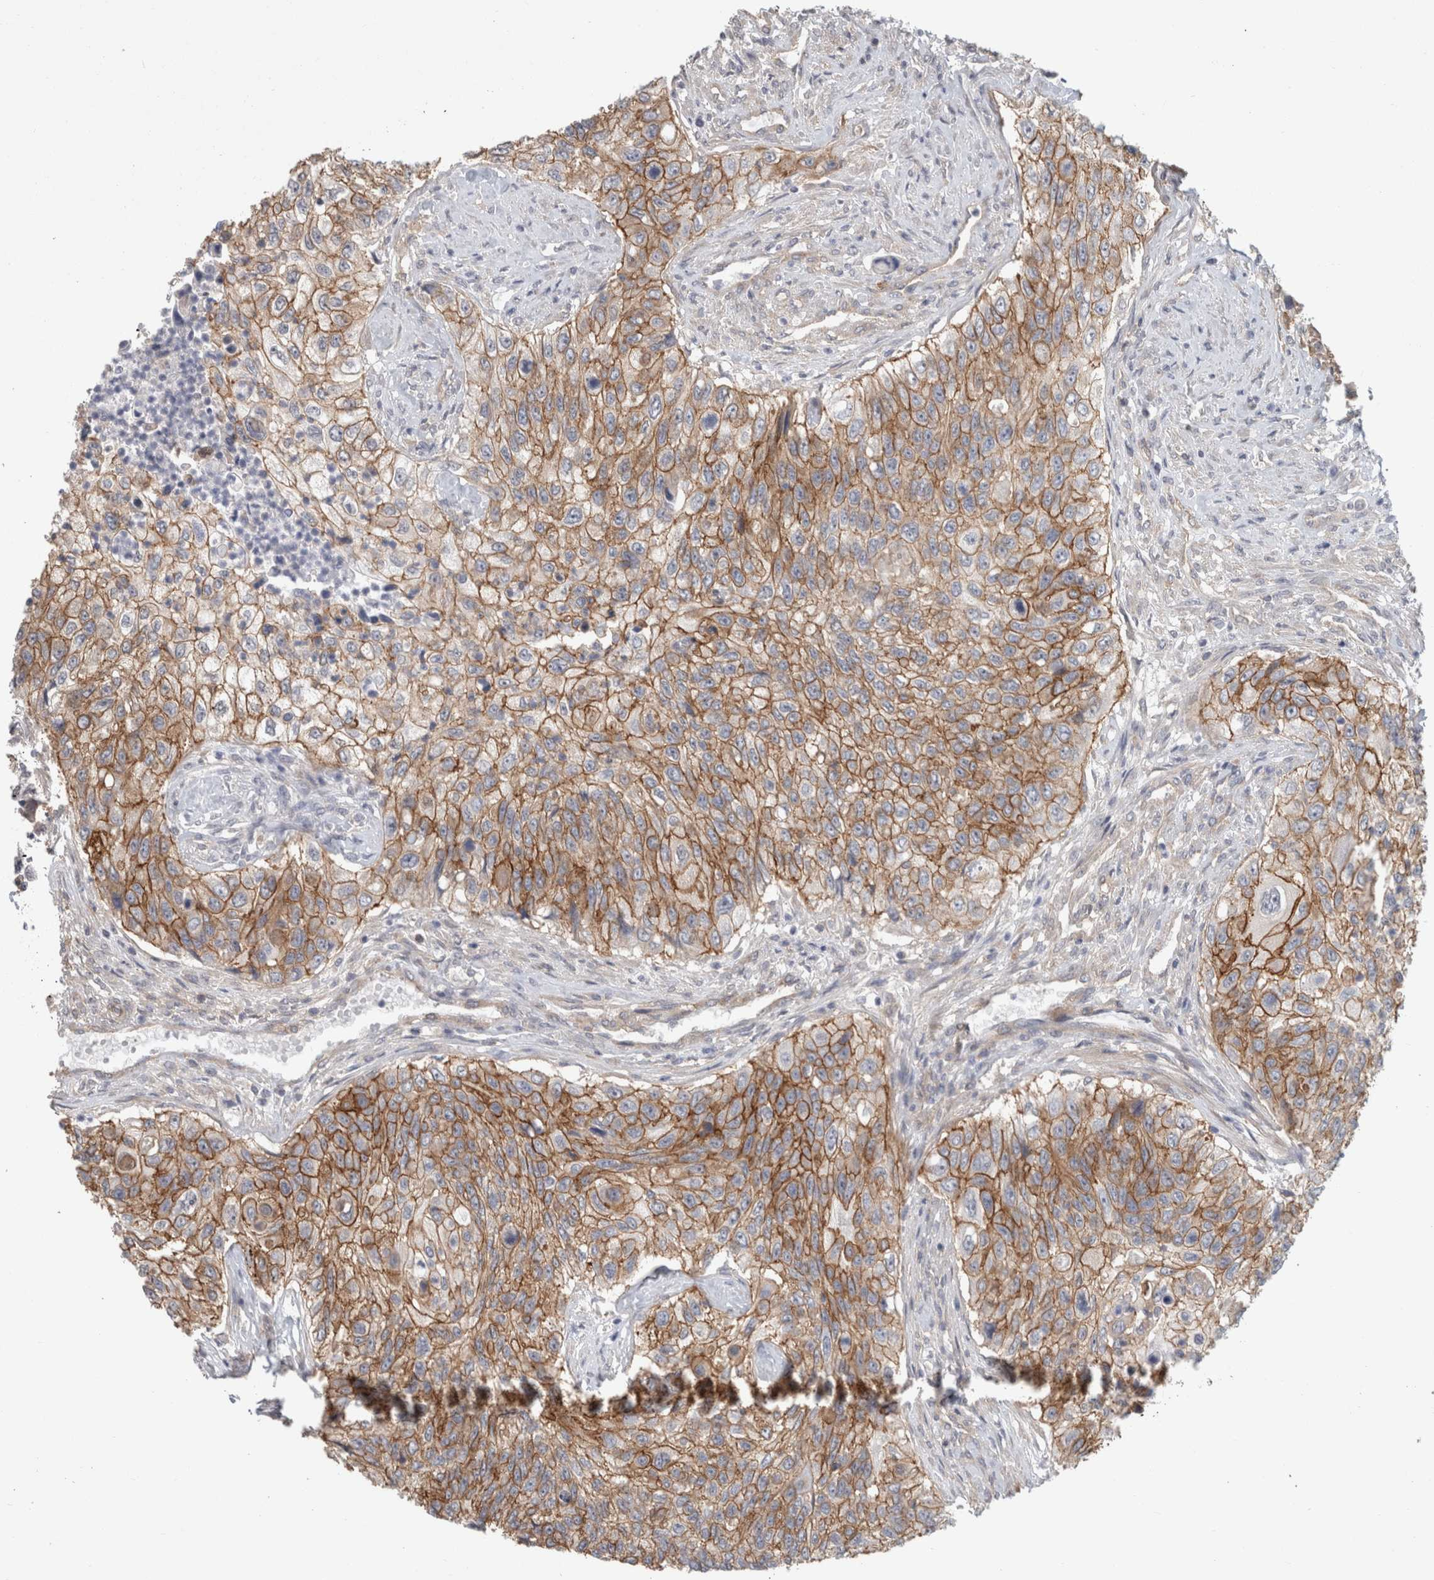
{"staining": {"intensity": "moderate", "quantity": ">75%", "location": "cytoplasmic/membranous"}, "tissue": "urothelial cancer", "cell_type": "Tumor cells", "image_type": "cancer", "snomed": [{"axis": "morphology", "description": "Urothelial carcinoma, High grade"}, {"axis": "topography", "description": "Urinary bladder"}], "caption": "Approximately >75% of tumor cells in human urothelial cancer exhibit moderate cytoplasmic/membranous protein expression as visualized by brown immunohistochemical staining.", "gene": "RASAL2", "patient": {"sex": "female", "age": 60}}